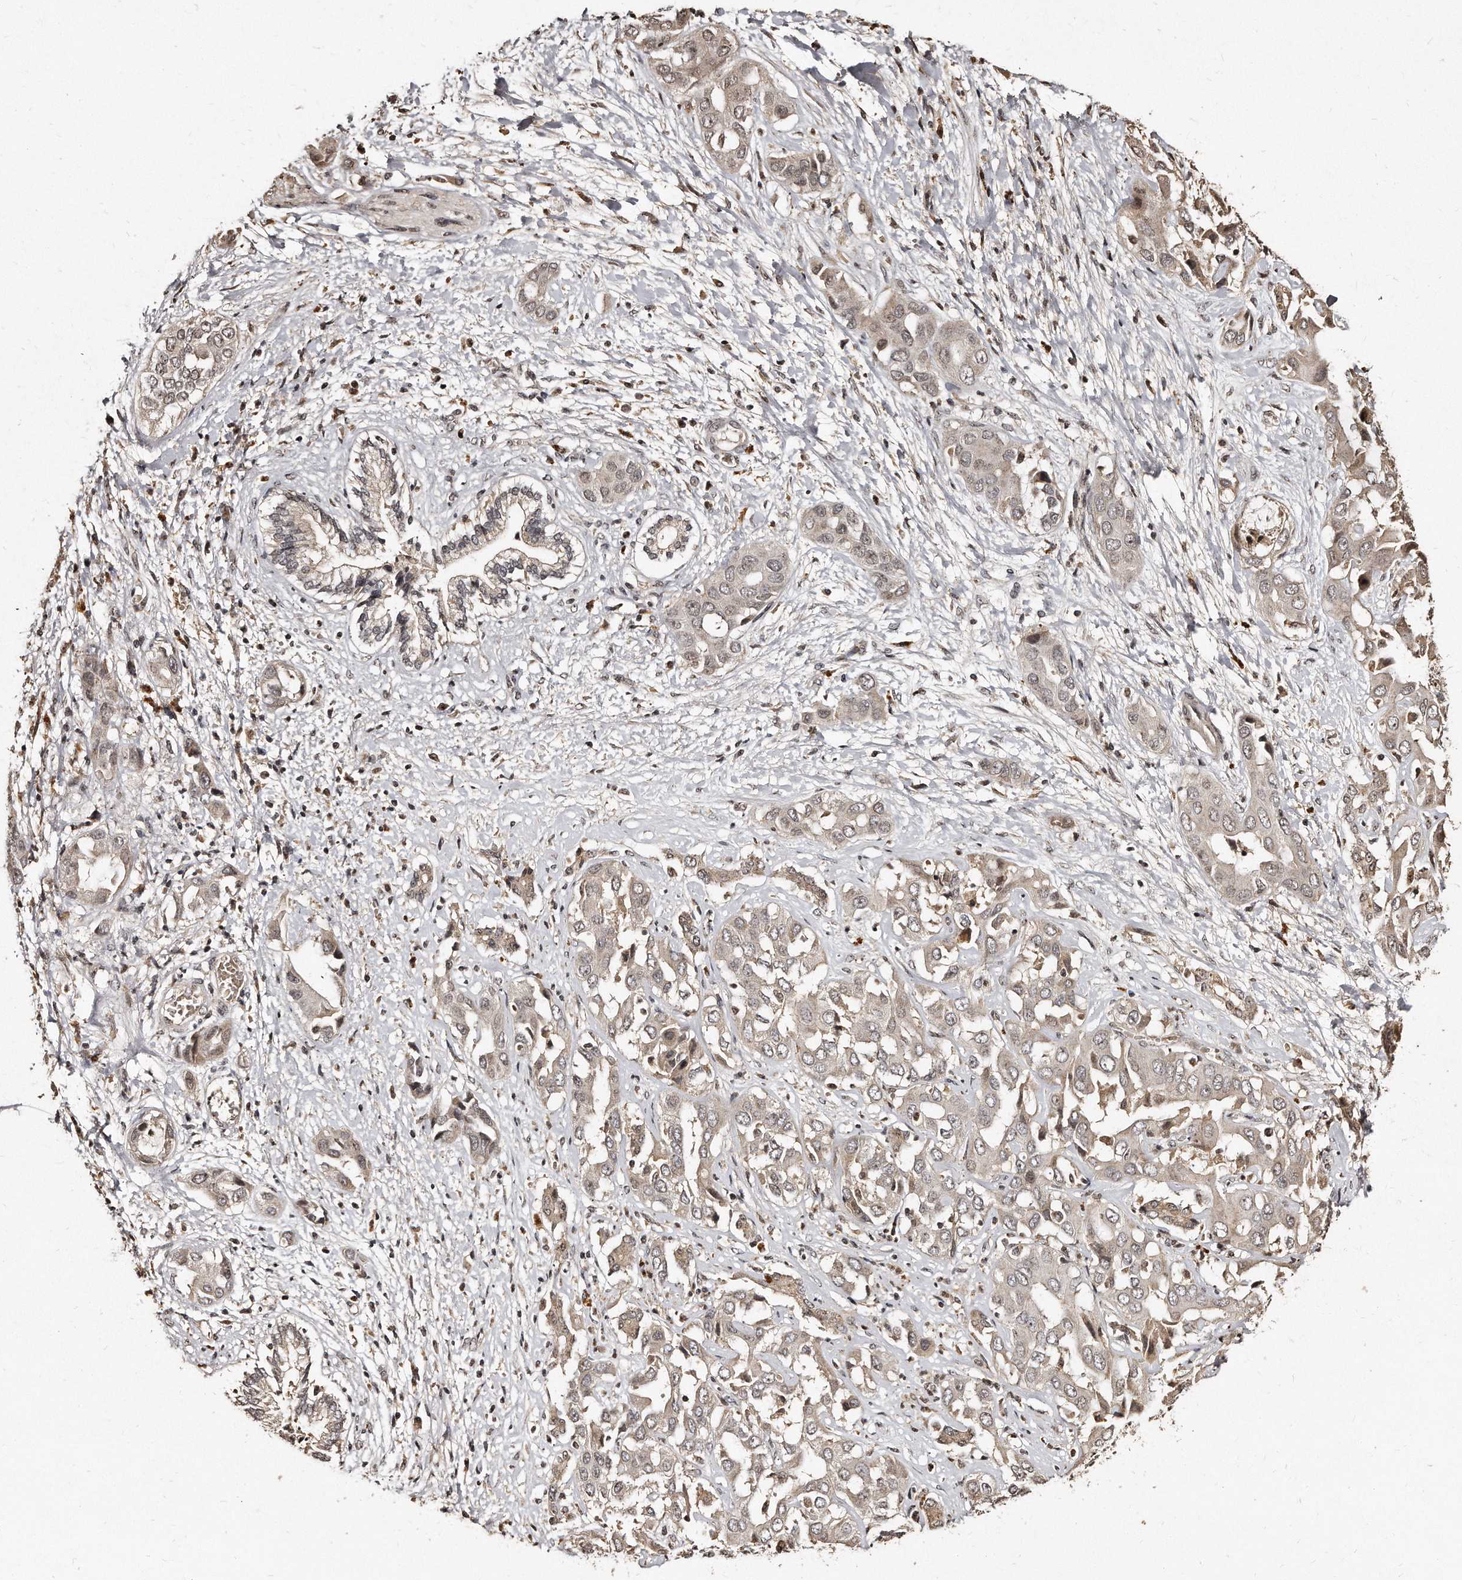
{"staining": {"intensity": "weak", "quantity": ">75%", "location": "cytoplasmic/membranous,nuclear"}, "tissue": "liver cancer", "cell_type": "Tumor cells", "image_type": "cancer", "snomed": [{"axis": "morphology", "description": "Cholangiocarcinoma"}, {"axis": "topography", "description": "Liver"}], "caption": "Liver cancer (cholangiocarcinoma) stained with DAB (3,3'-diaminobenzidine) IHC exhibits low levels of weak cytoplasmic/membranous and nuclear positivity in about >75% of tumor cells. (DAB (3,3'-diaminobenzidine) IHC, brown staining for protein, blue staining for nuclei).", "gene": "TSHR", "patient": {"sex": "female", "age": 52}}